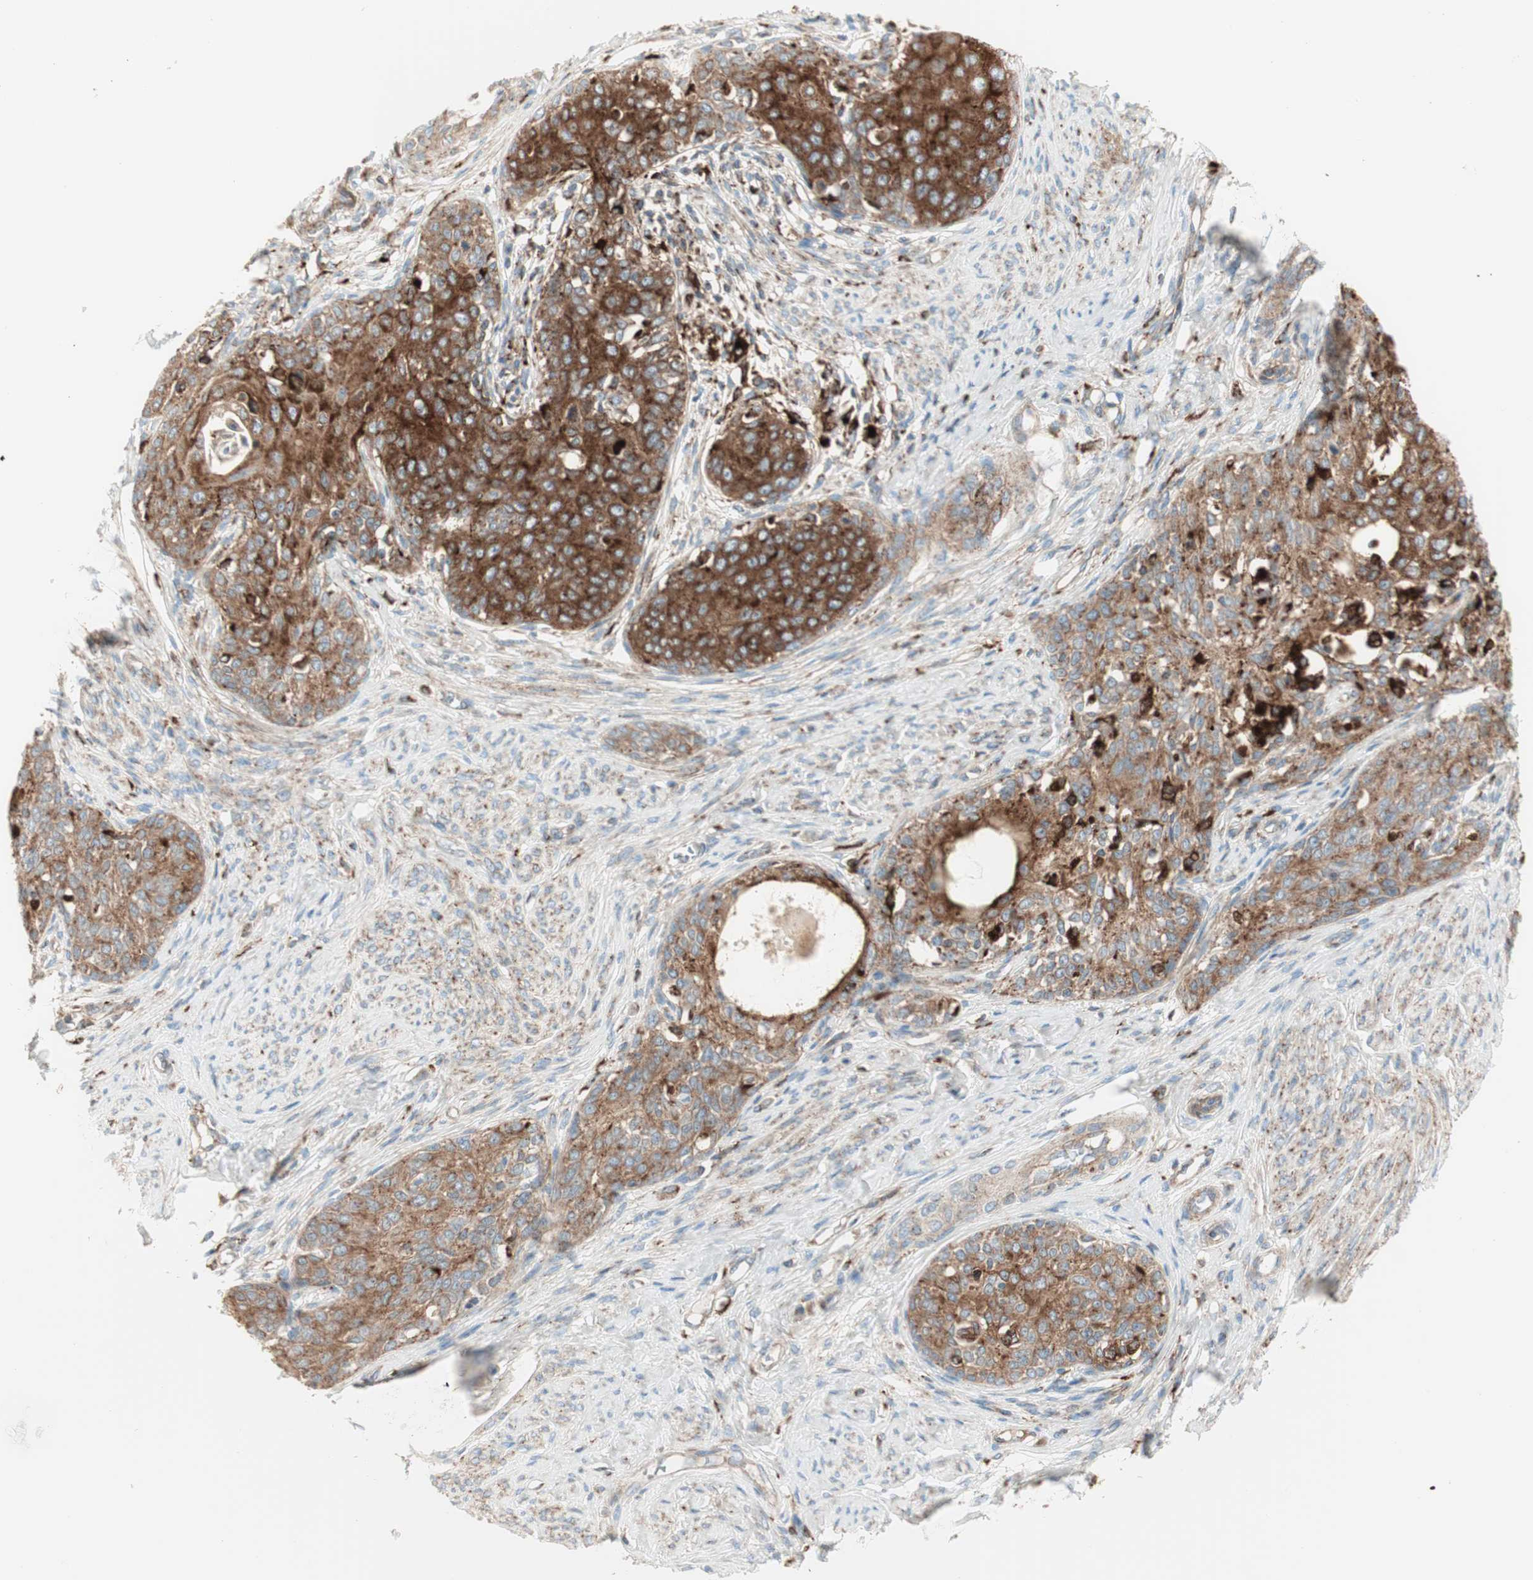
{"staining": {"intensity": "moderate", "quantity": "25%-75%", "location": "cytoplasmic/membranous"}, "tissue": "cervical cancer", "cell_type": "Tumor cells", "image_type": "cancer", "snomed": [{"axis": "morphology", "description": "Squamous cell carcinoma, NOS"}, {"axis": "morphology", "description": "Adenocarcinoma, NOS"}, {"axis": "topography", "description": "Cervix"}], "caption": "Immunohistochemical staining of human adenocarcinoma (cervical) exhibits medium levels of moderate cytoplasmic/membranous positivity in approximately 25%-75% of tumor cells.", "gene": "ATP6V1G1", "patient": {"sex": "female", "age": 52}}